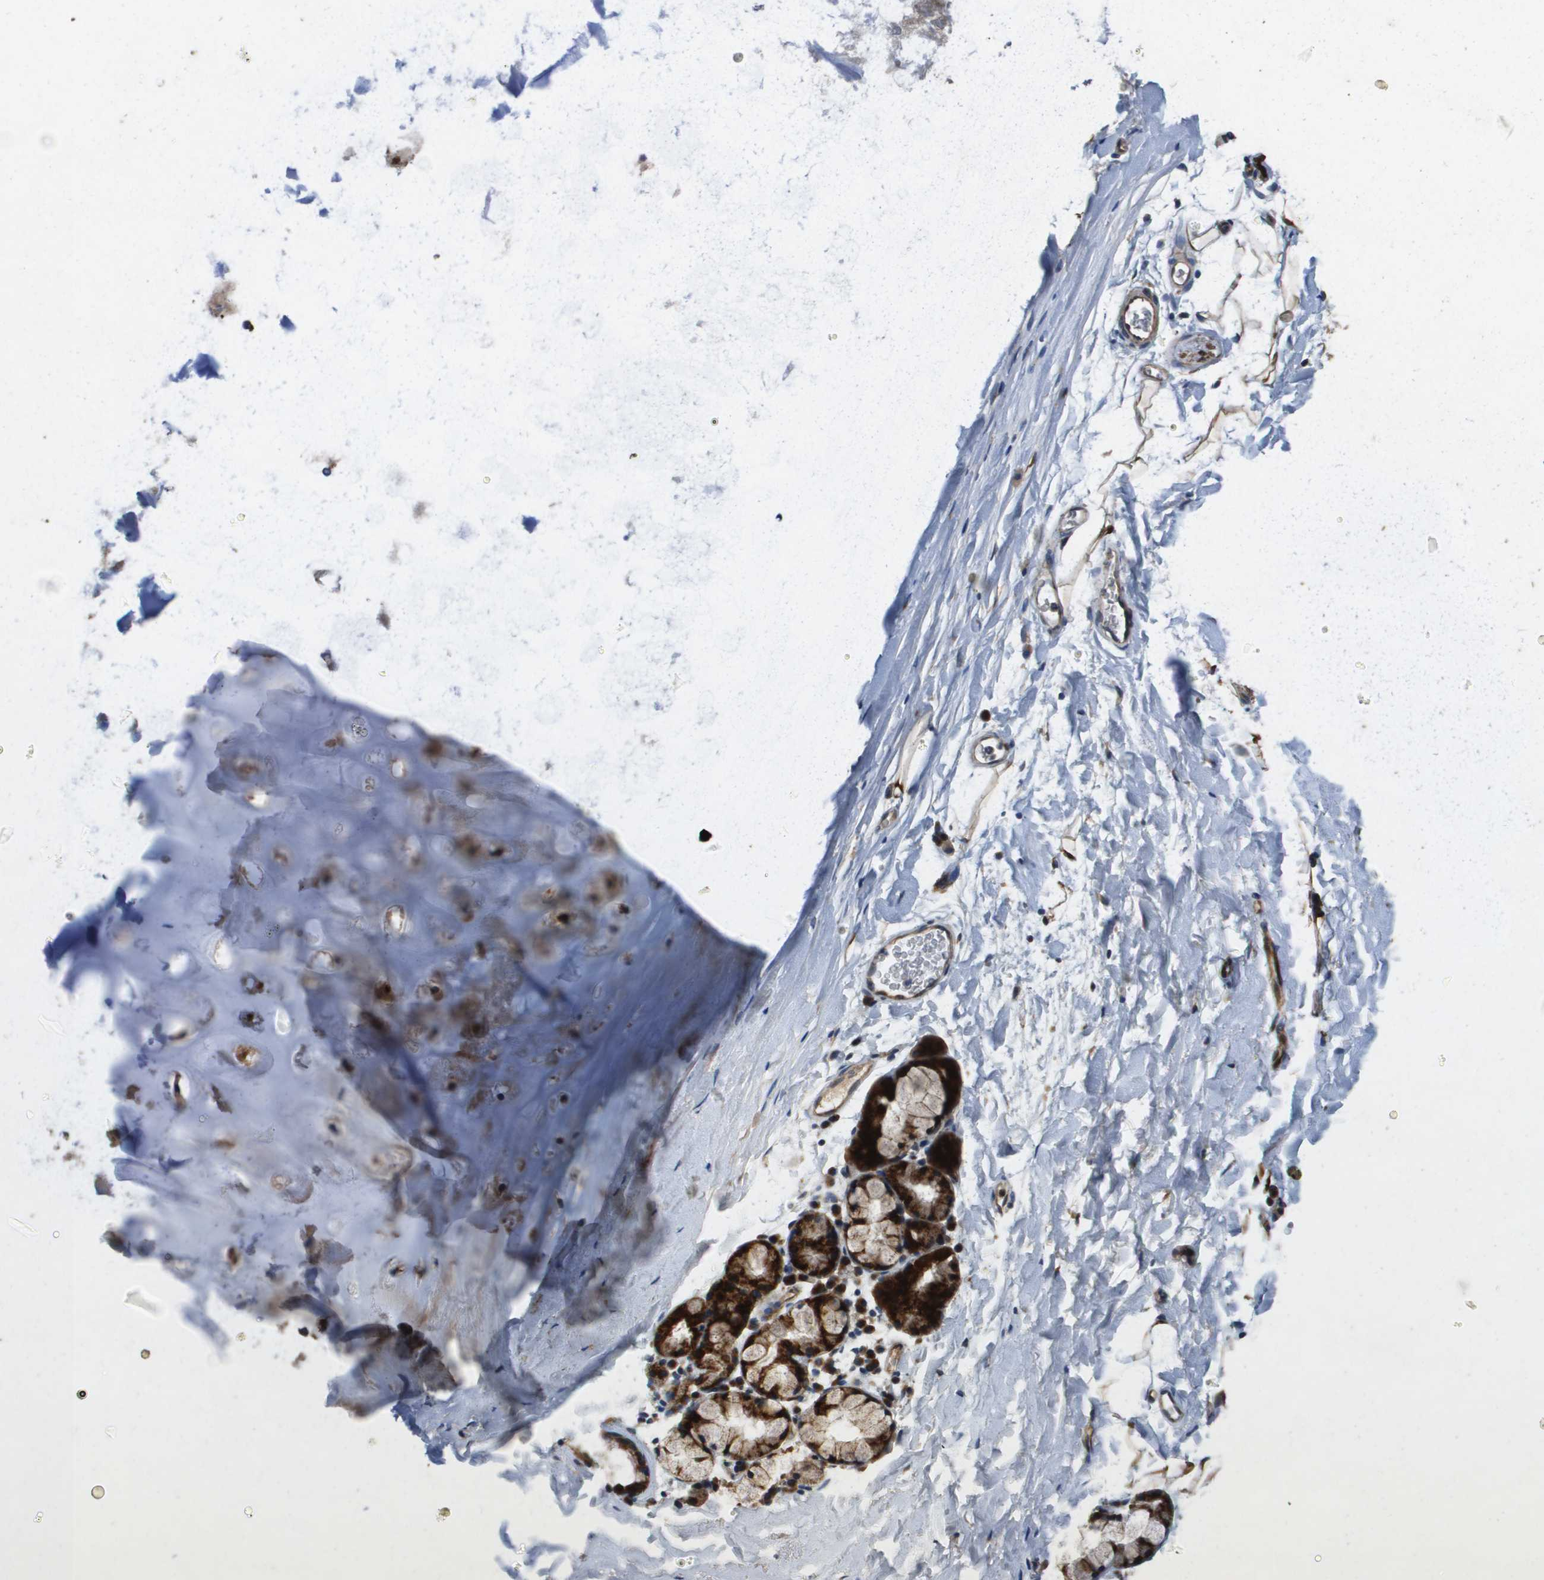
{"staining": {"intensity": "negative", "quantity": "none", "location": "none"}, "tissue": "adipose tissue", "cell_type": "Adipocytes", "image_type": "normal", "snomed": [{"axis": "morphology", "description": "Normal tissue, NOS"}, {"axis": "topography", "description": "Cartilage tissue"}, {"axis": "topography", "description": "Bronchus"}], "caption": "Immunohistochemical staining of normal human adipose tissue shows no significant positivity in adipocytes. (Stains: DAB (3,3'-diaminobenzidine) immunohistochemistry with hematoxylin counter stain, Microscopy: brightfield microscopy at high magnification).", "gene": "ENTPD2", "patient": {"sex": "female", "age": 53}}